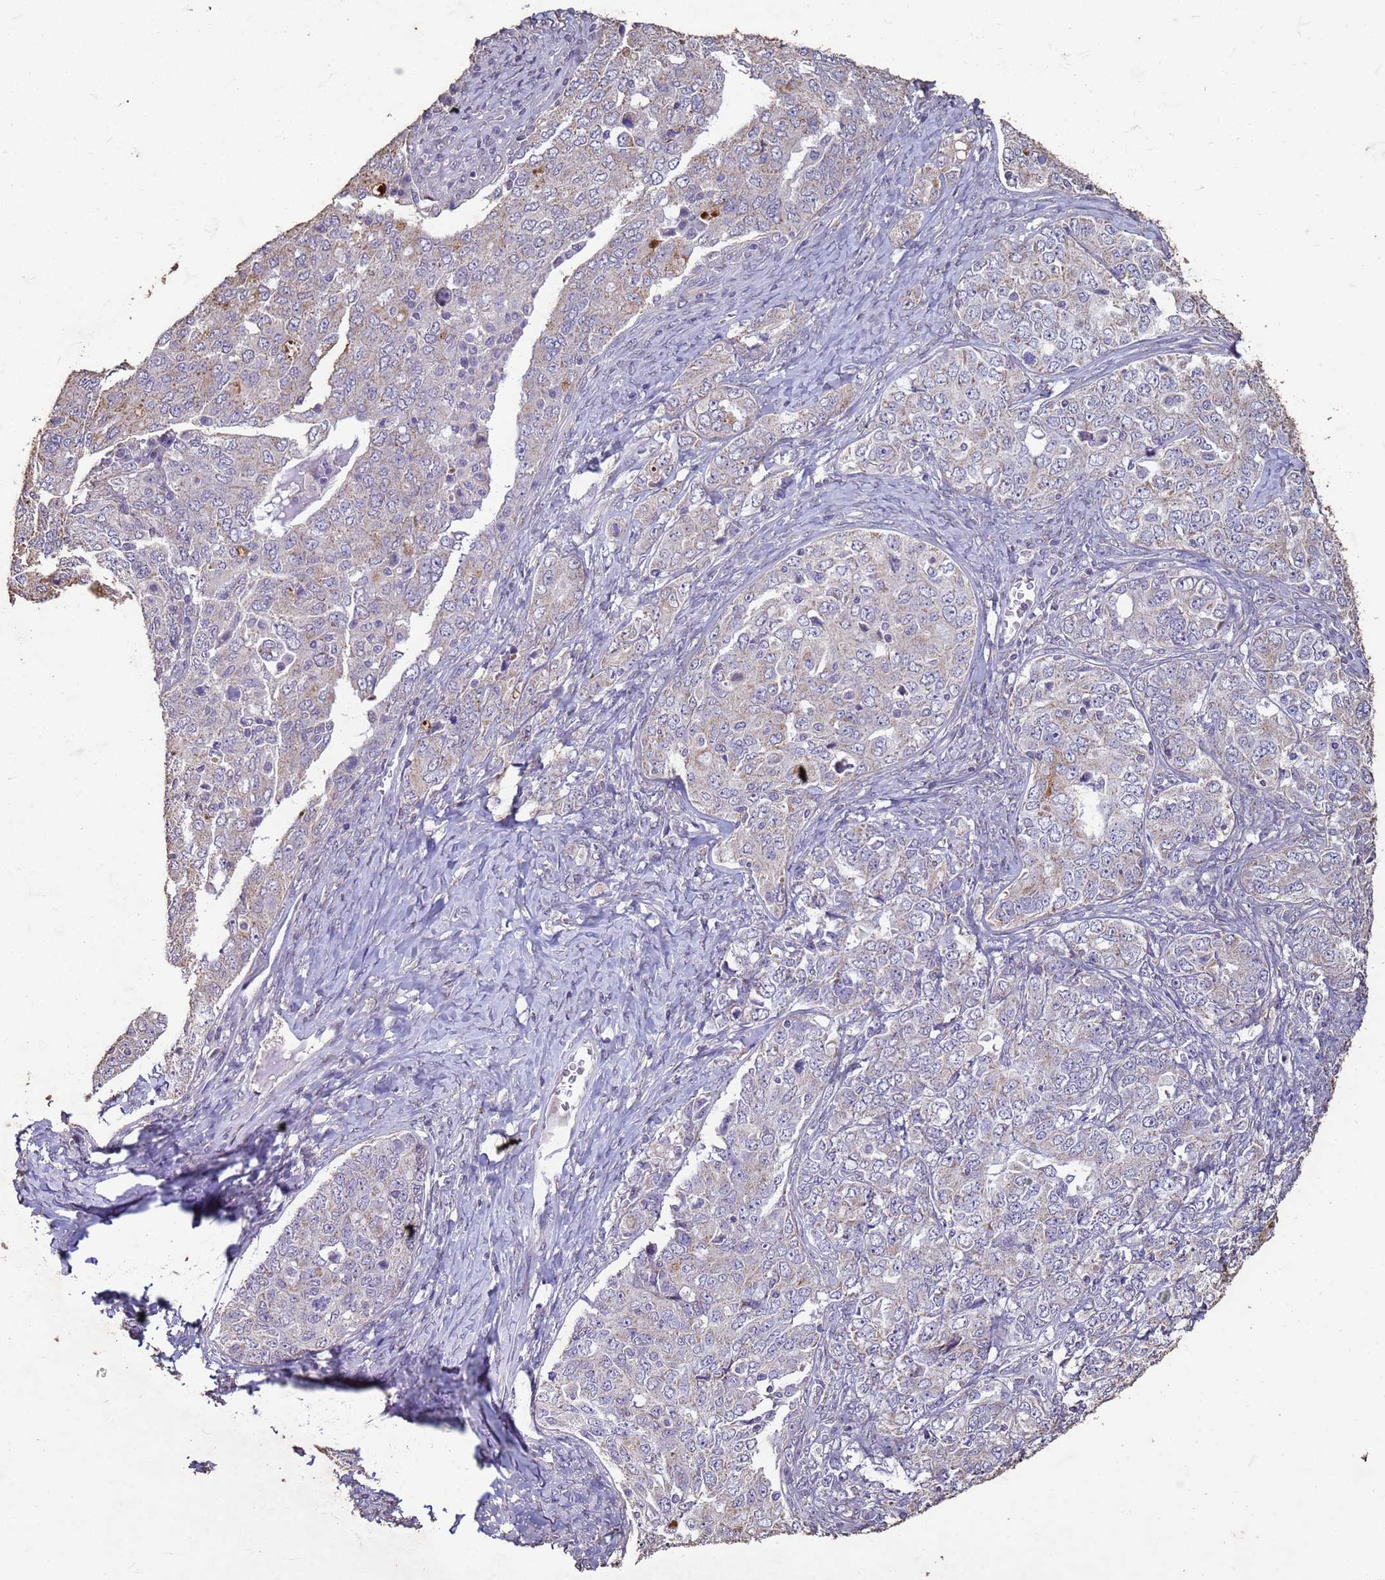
{"staining": {"intensity": "moderate", "quantity": "<25%", "location": "cytoplasmic/membranous"}, "tissue": "ovarian cancer", "cell_type": "Tumor cells", "image_type": "cancer", "snomed": [{"axis": "morphology", "description": "Carcinoma, endometroid"}, {"axis": "topography", "description": "Ovary"}], "caption": "Ovarian endometroid carcinoma tissue shows moderate cytoplasmic/membranous positivity in approximately <25% of tumor cells", "gene": "SLC25A15", "patient": {"sex": "female", "age": 62}}